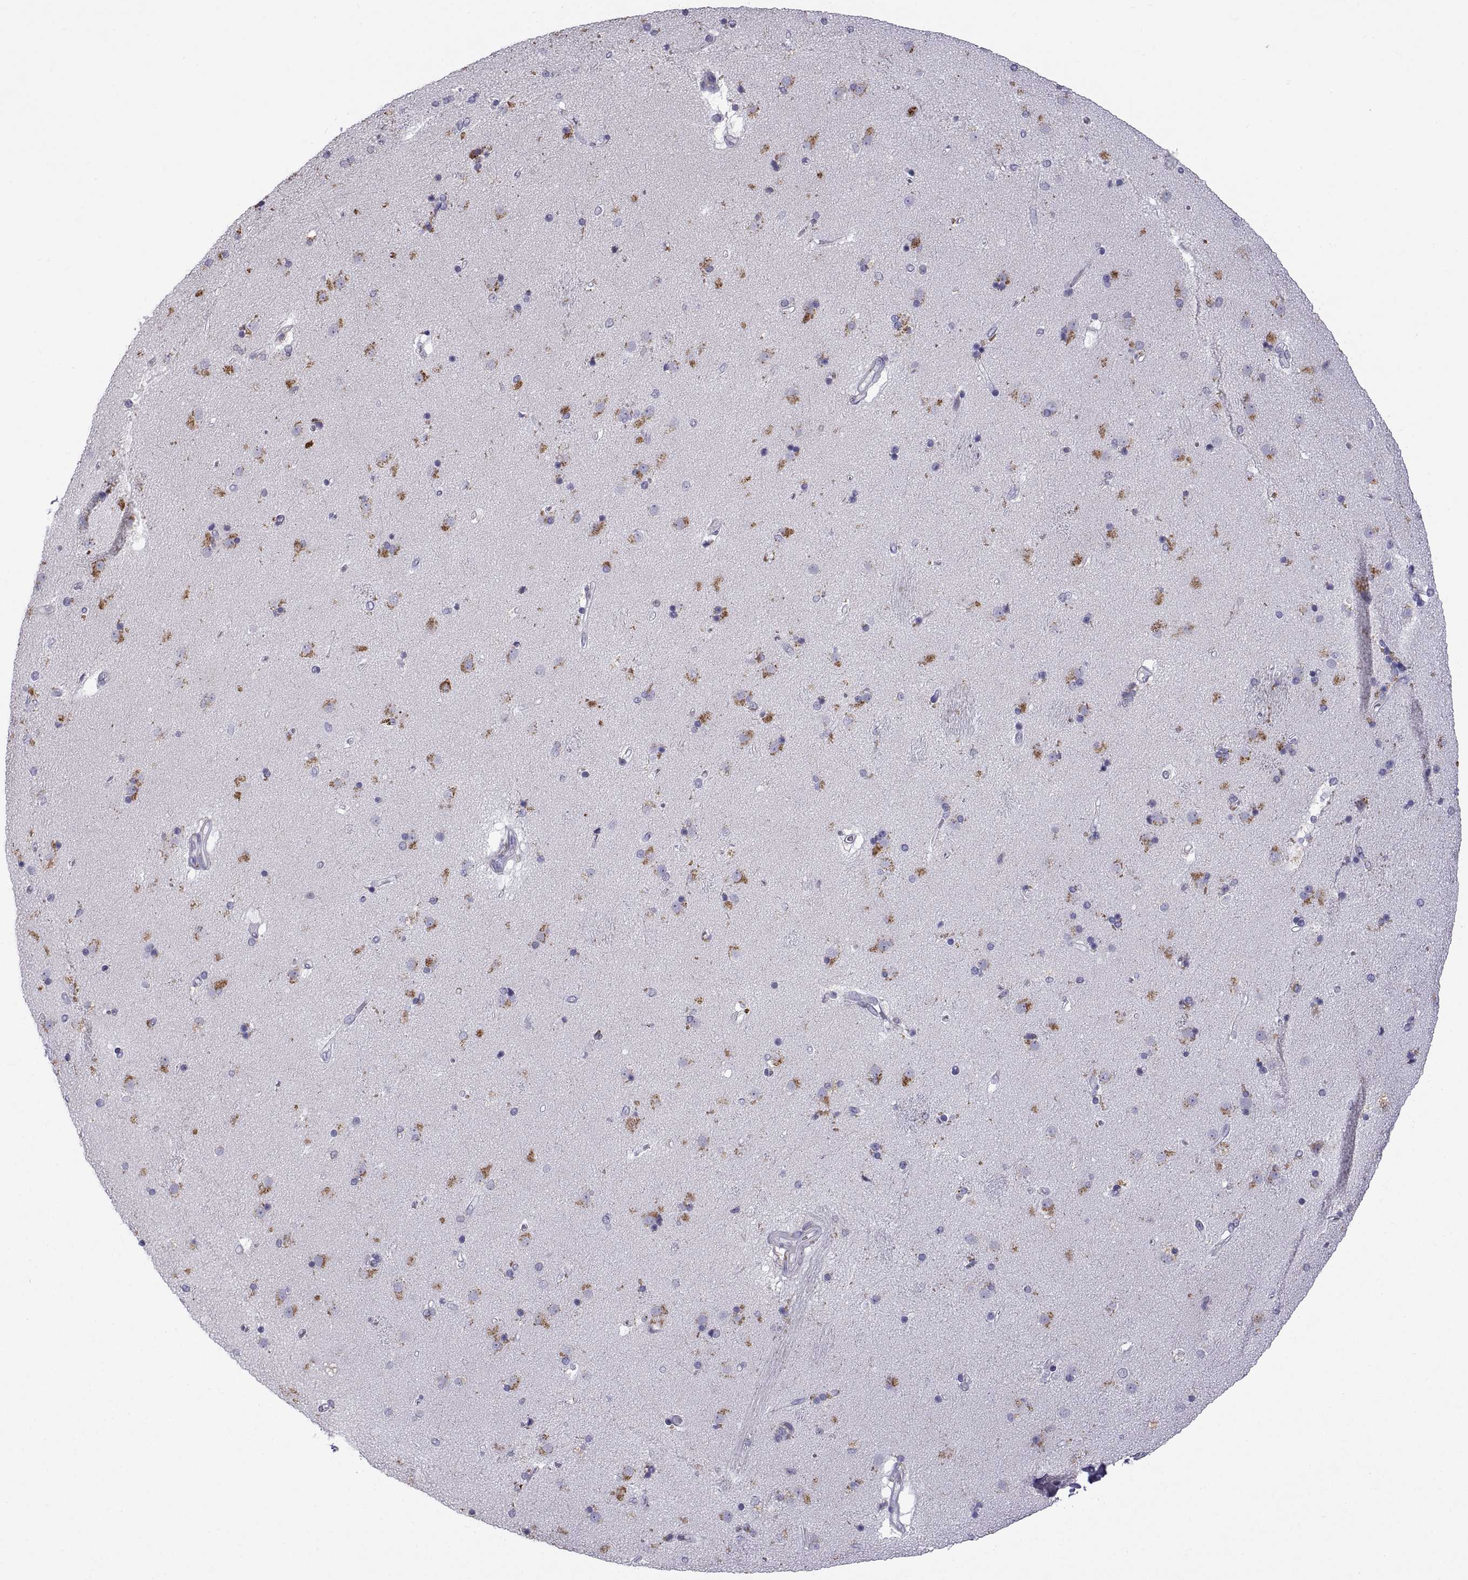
{"staining": {"intensity": "negative", "quantity": "none", "location": "none"}, "tissue": "caudate", "cell_type": "Glial cells", "image_type": "normal", "snomed": [{"axis": "morphology", "description": "Normal tissue, NOS"}, {"axis": "topography", "description": "Lateral ventricle wall"}], "caption": "DAB (3,3'-diaminobenzidine) immunohistochemical staining of unremarkable human caudate exhibits no significant staining in glial cells. Brightfield microscopy of immunohistochemistry (IHC) stained with DAB (3,3'-diaminobenzidine) (brown) and hematoxylin (blue), captured at high magnification.", "gene": "RGS19", "patient": {"sex": "male", "age": 54}}